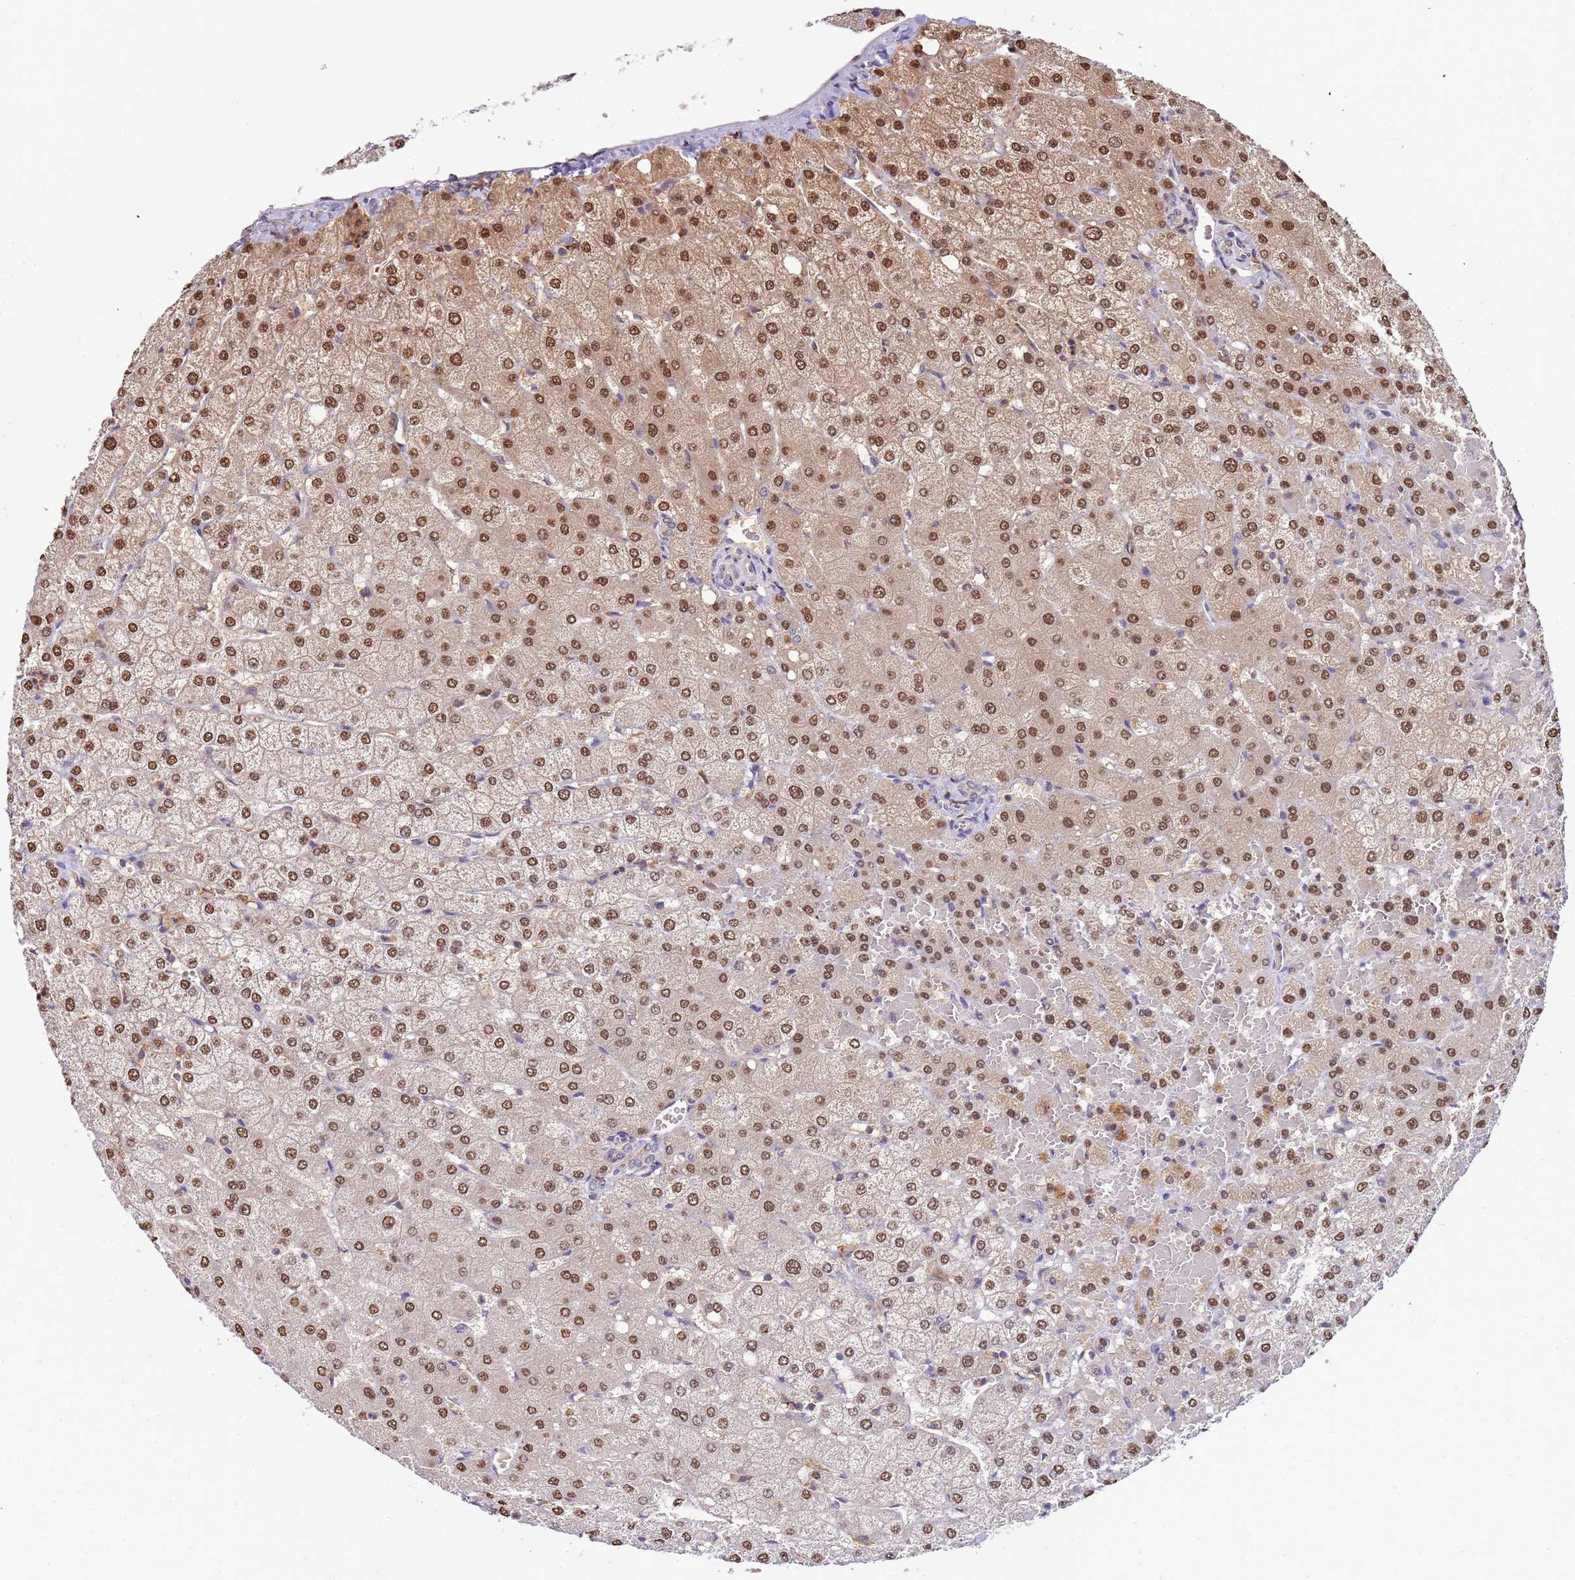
{"staining": {"intensity": "negative", "quantity": "none", "location": "none"}, "tissue": "liver", "cell_type": "Cholangiocytes", "image_type": "normal", "snomed": [{"axis": "morphology", "description": "Normal tissue, NOS"}, {"axis": "topography", "description": "Liver"}], "caption": "Immunohistochemistry (IHC) of unremarkable human liver shows no expression in cholangiocytes. (Brightfield microscopy of DAB (3,3'-diaminobenzidine) IHC at high magnification).", "gene": "CD53", "patient": {"sex": "female", "age": 54}}